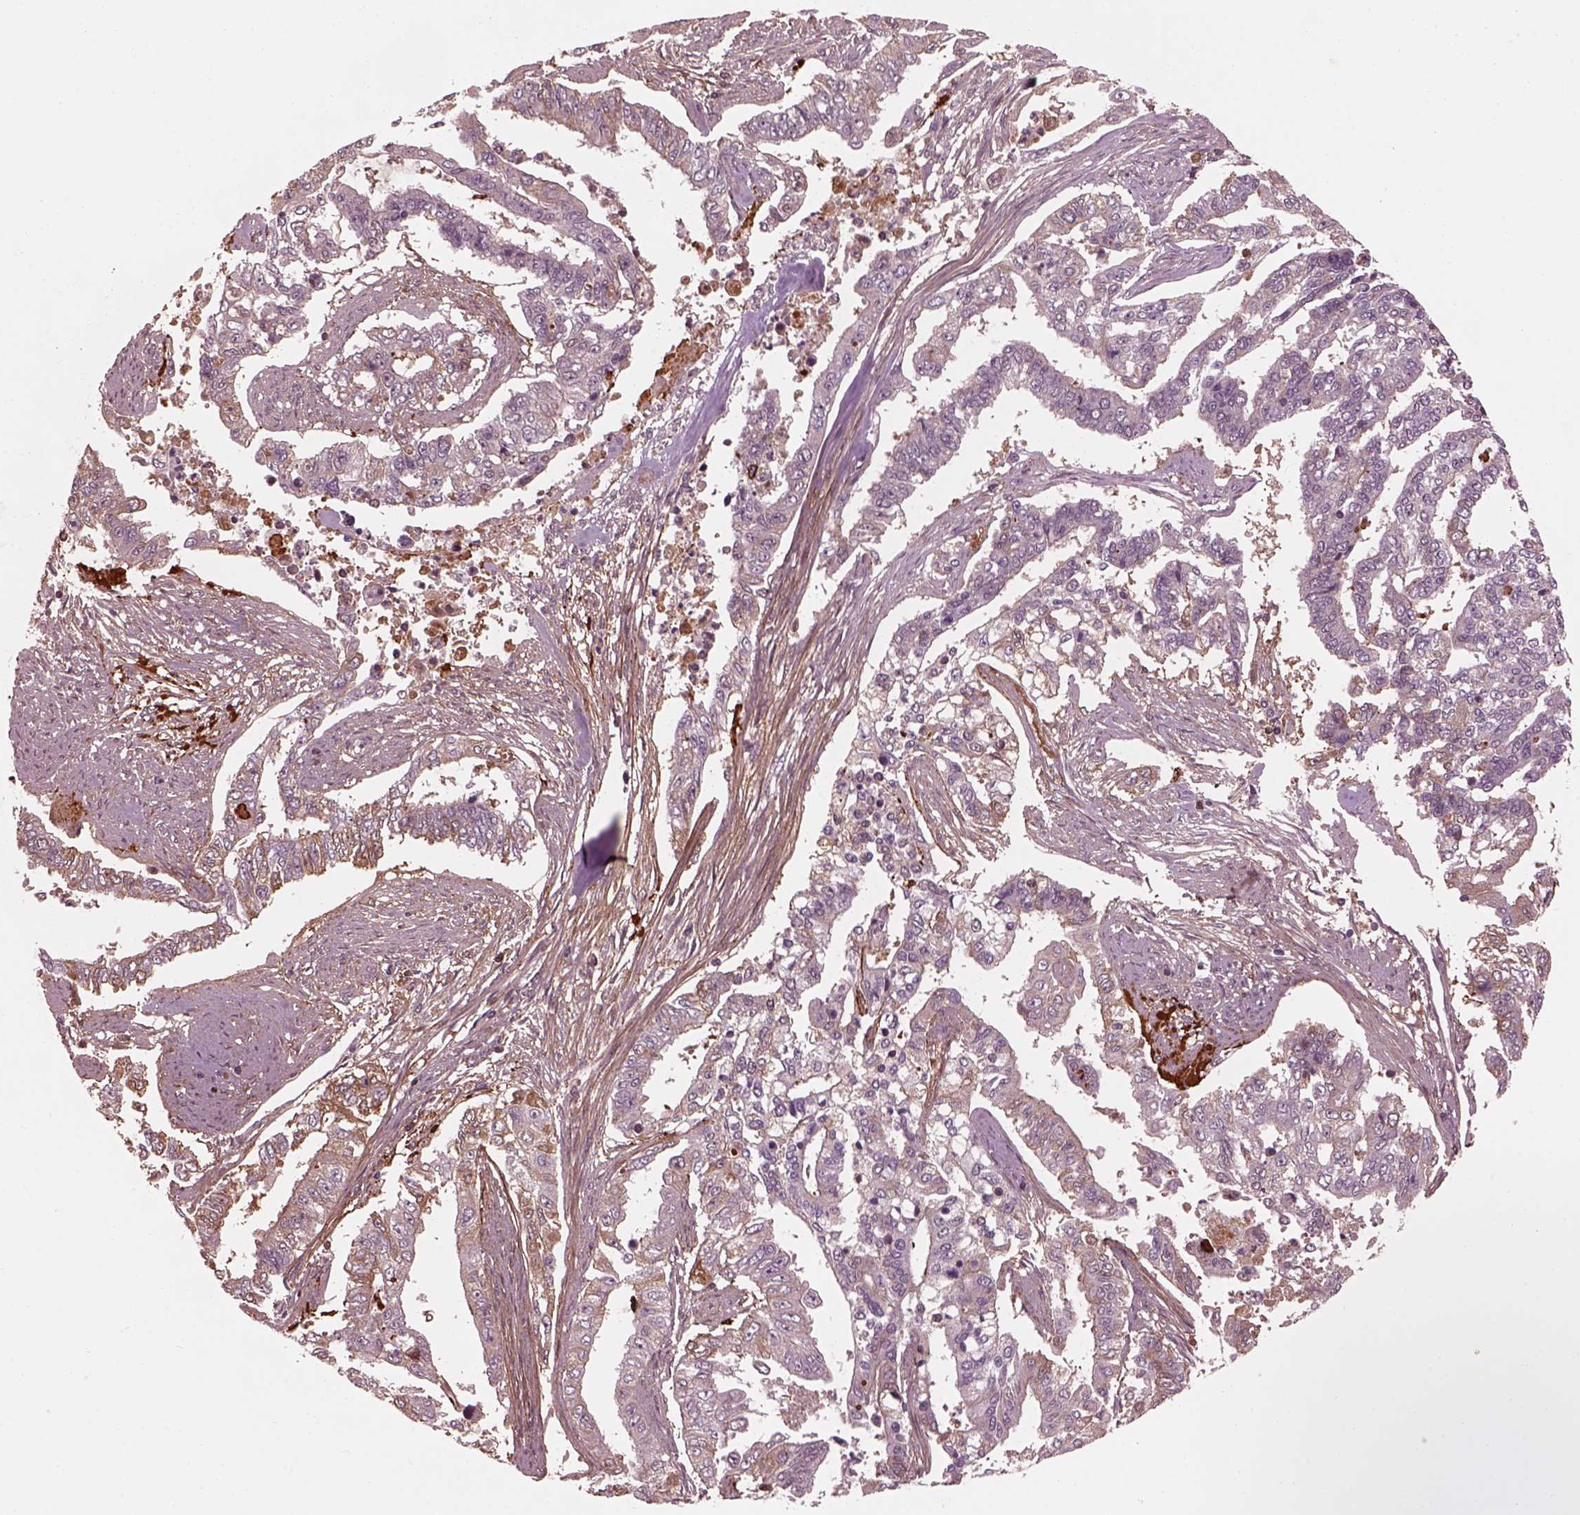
{"staining": {"intensity": "negative", "quantity": "none", "location": "none"}, "tissue": "endometrial cancer", "cell_type": "Tumor cells", "image_type": "cancer", "snomed": [{"axis": "morphology", "description": "Adenocarcinoma, NOS"}, {"axis": "topography", "description": "Uterus"}], "caption": "Tumor cells show no significant positivity in endometrial cancer (adenocarcinoma).", "gene": "EFEMP1", "patient": {"sex": "female", "age": 59}}